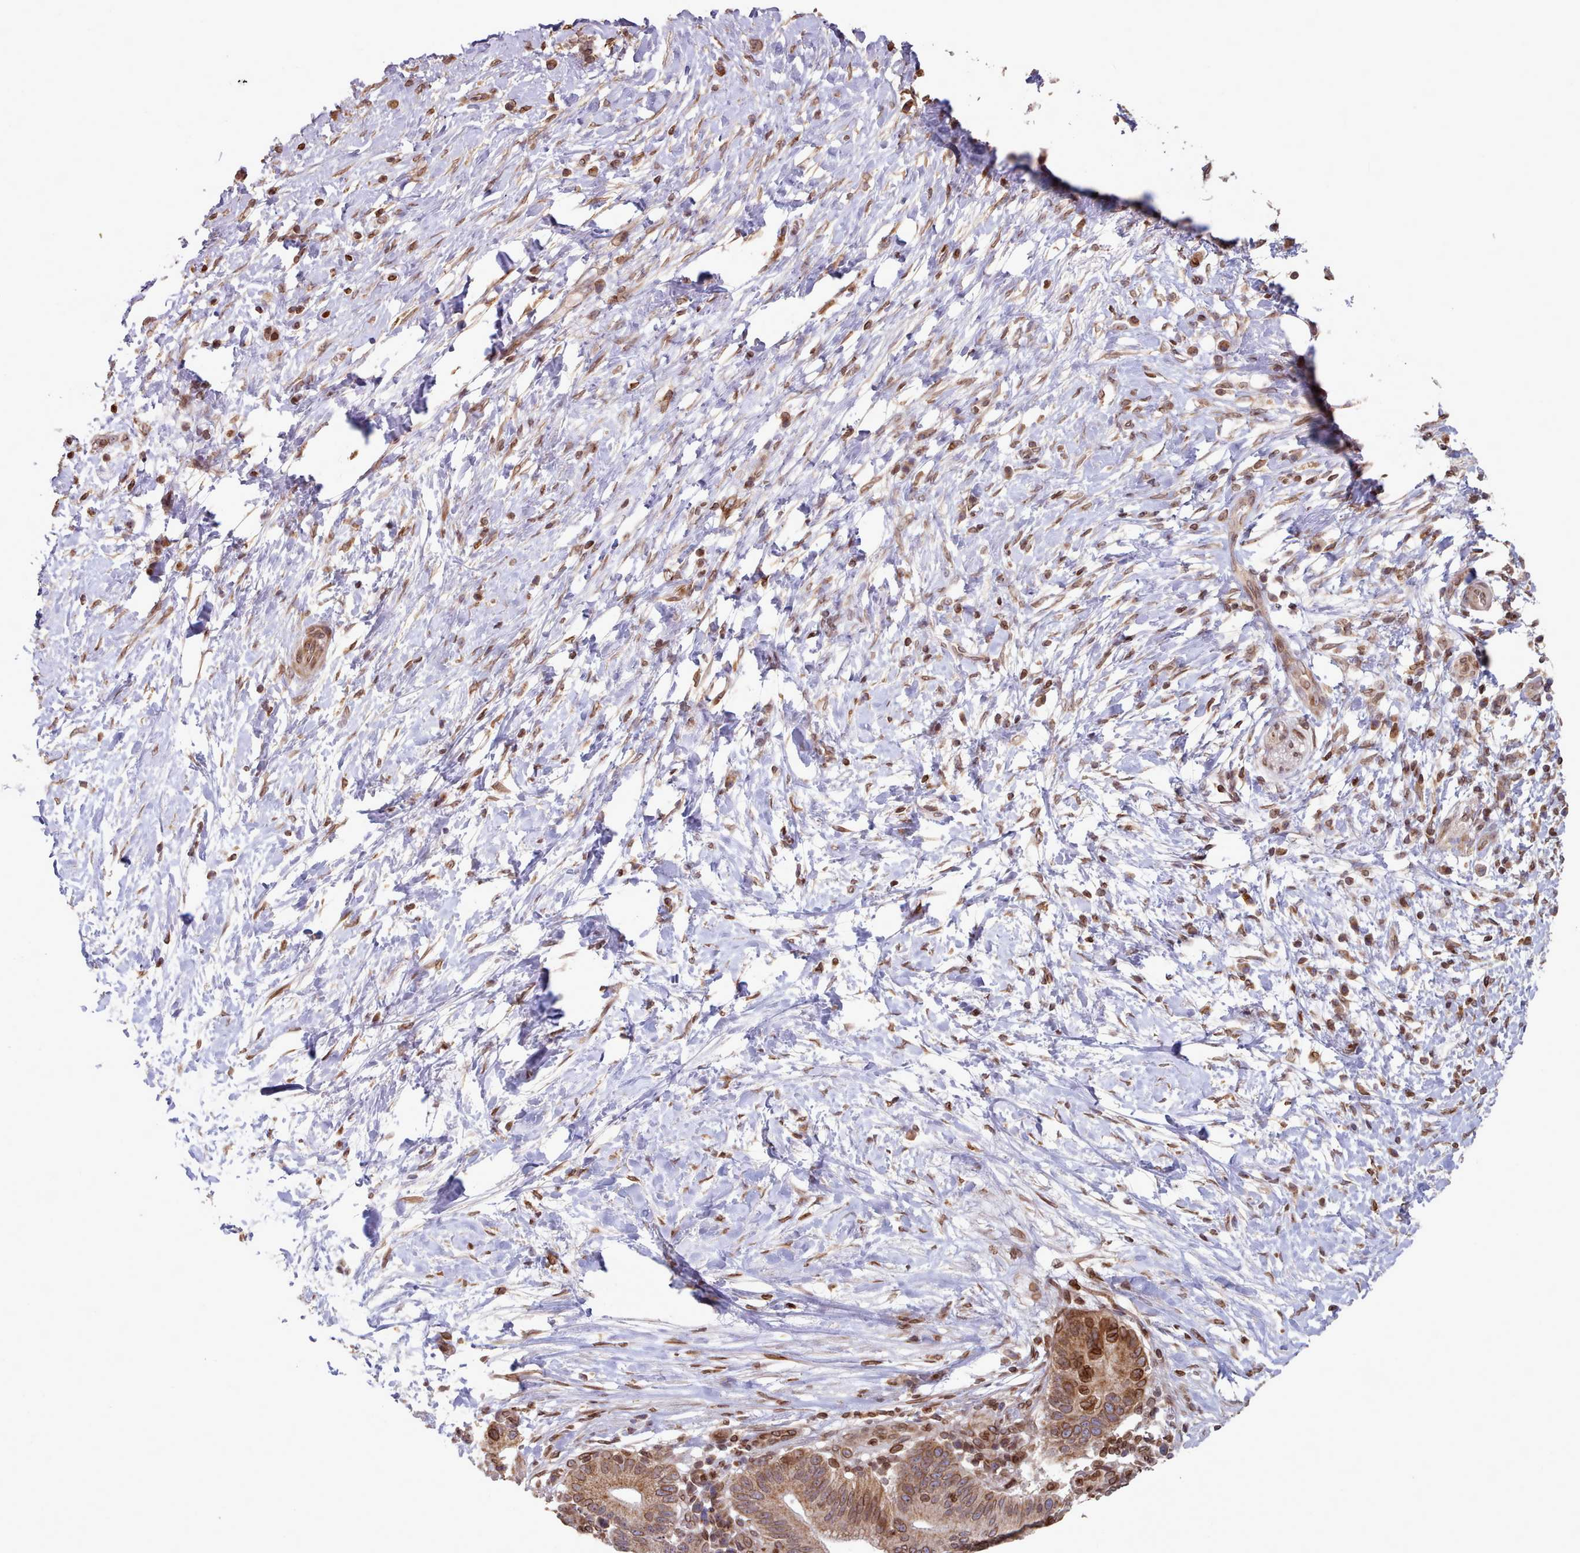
{"staining": {"intensity": "moderate", "quantity": ">75%", "location": "cytoplasmic/membranous,nuclear"}, "tissue": "pancreatic cancer", "cell_type": "Tumor cells", "image_type": "cancer", "snomed": [{"axis": "morphology", "description": "Adenocarcinoma, NOS"}, {"axis": "topography", "description": "Pancreas"}], "caption": "DAB (3,3'-diaminobenzidine) immunohistochemical staining of human pancreatic cancer (adenocarcinoma) exhibits moderate cytoplasmic/membranous and nuclear protein staining in about >75% of tumor cells. Nuclei are stained in blue.", "gene": "TOR1AIP1", "patient": {"sex": "male", "age": 68}}